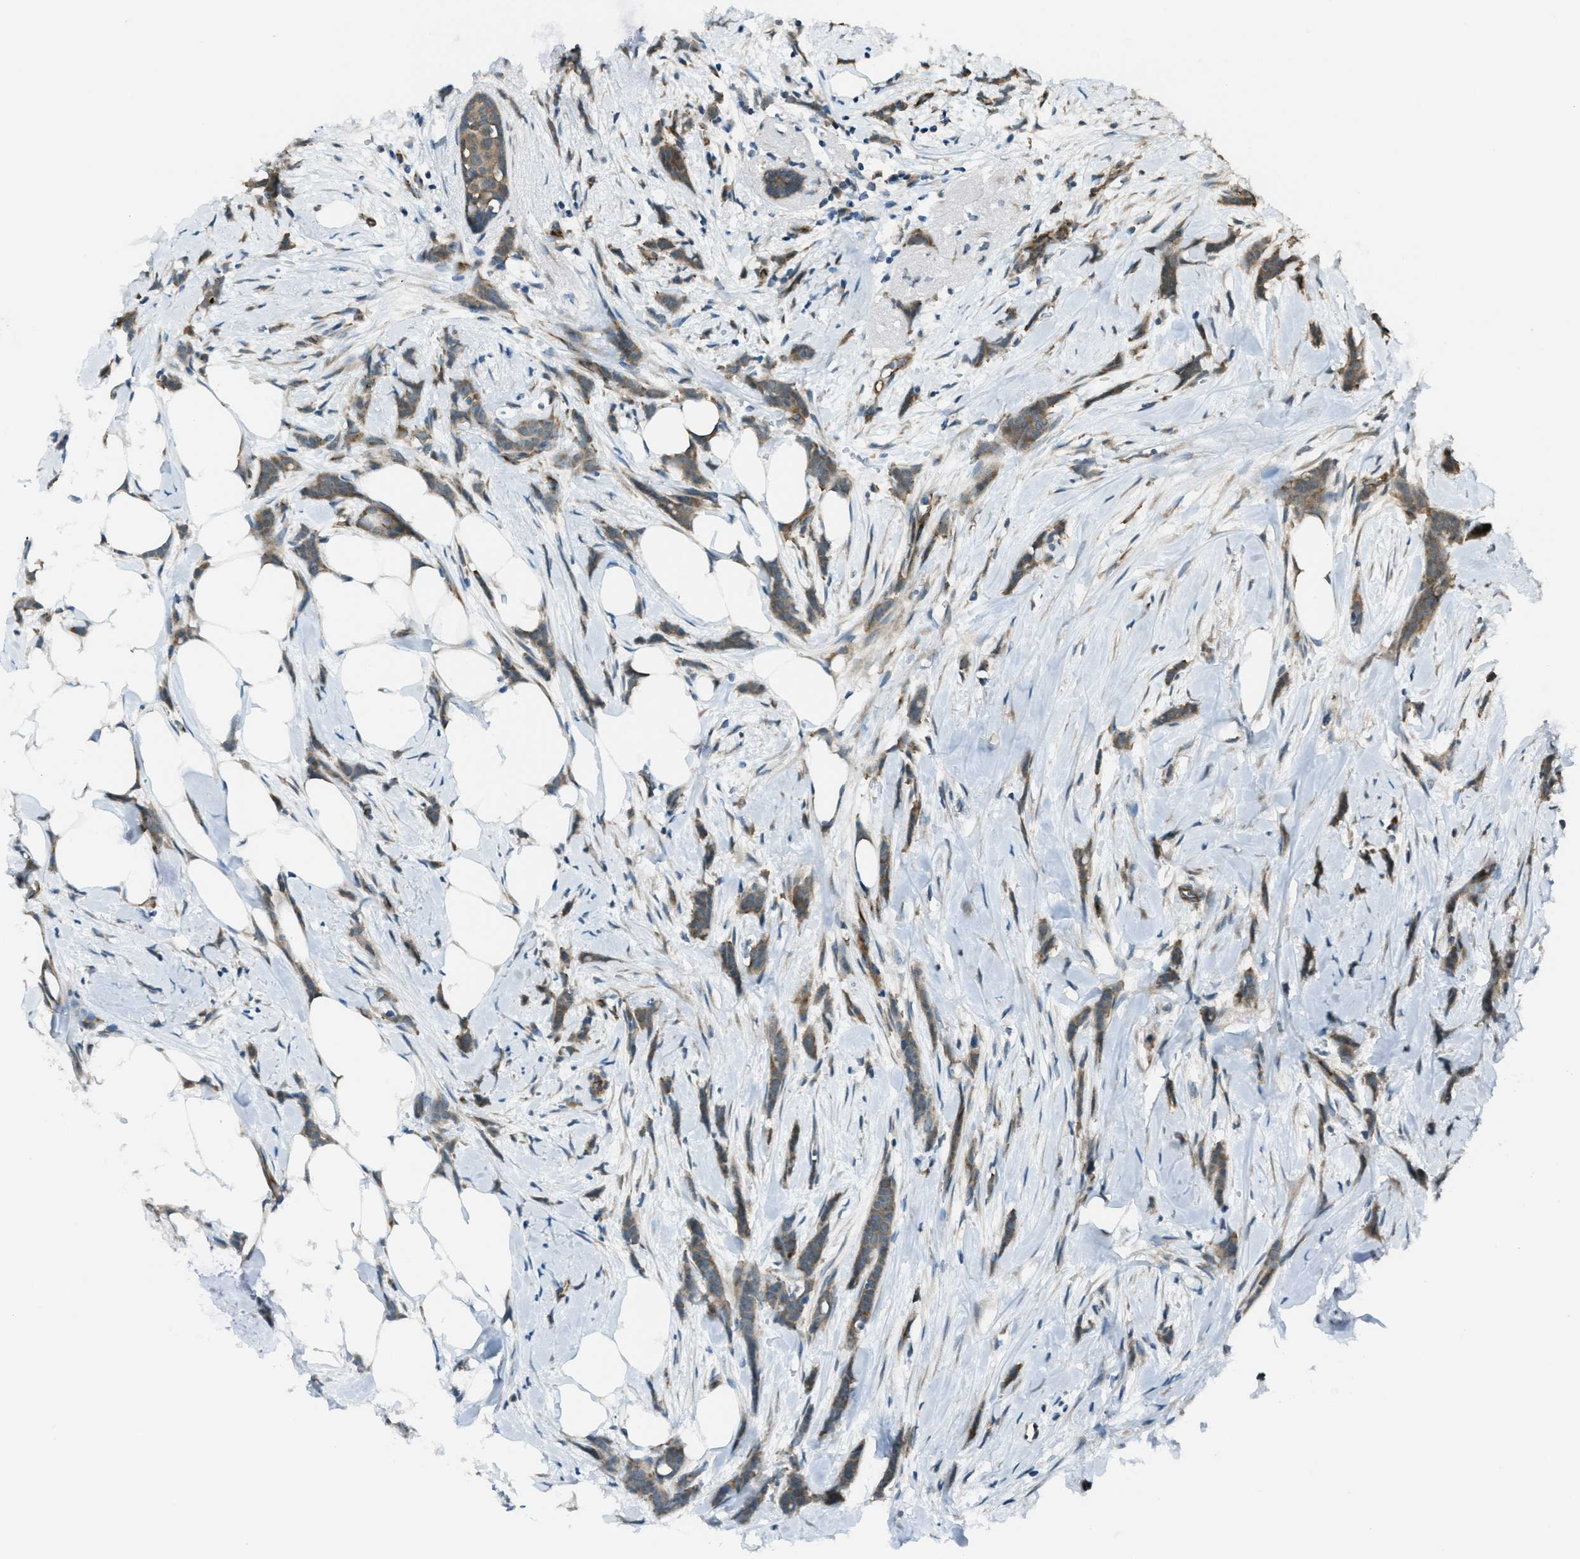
{"staining": {"intensity": "moderate", "quantity": ">75%", "location": "cytoplasmic/membranous"}, "tissue": "breast cancer", "cell_type": "Tumor cells", "image_type": "cancer", "snomed": [{"axis": "morphology", "description": "Lobular carcinoma, in situ"}, {"axis": "morphology", "description": "Lobular carcinoma"}, {"axis": "topography", "description": "Breast"}], "caption": "Brown immunohistochemical staining in breast cancer reveals moderate cytoplasmic/membranous positivity in approximately >75% of tumor cells.", "gene": "ASAP2", "patient": {"sex": "female", "age": 41}}